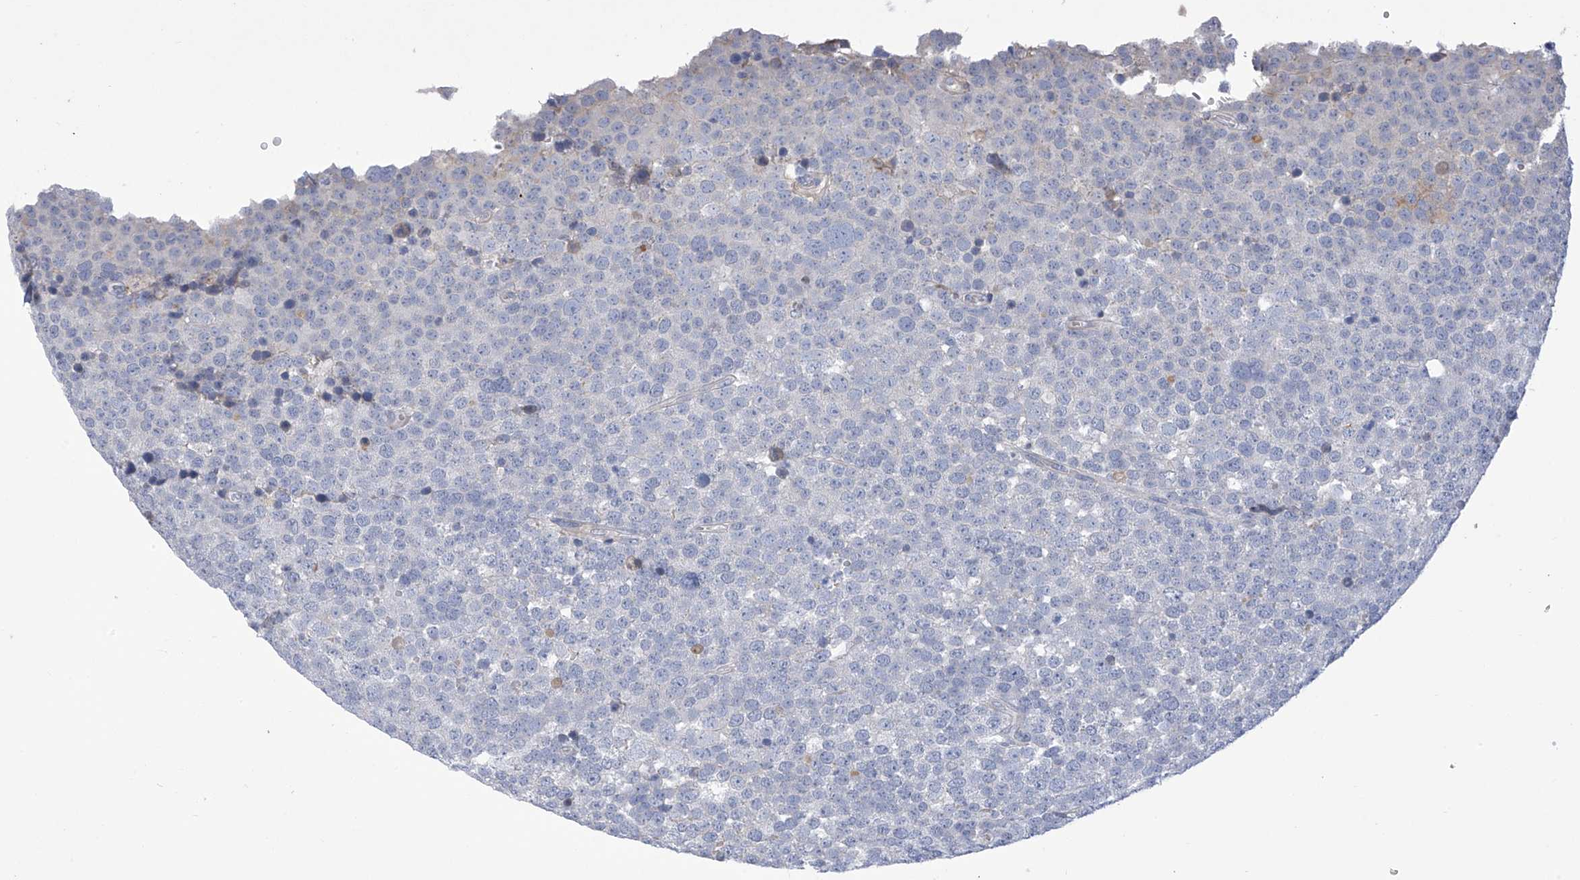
{"staining": {"intensity": "negative", "quantity": "none", "location": "none"}, "tissue": "testis cancer", "cell_type": "Tumor cells", "image_type": "cancer", "snomed": [{"axis": "morphology", "description": "Seminoma, NOS"}, {"axis": "topography", "description": "Testis"}], "caption": "This photomicrograph is of testis cancer (seminoma) stained with immunohistochemistry to label a protein in brown with the nuclei are counter-stained blue. There is no positivity in tumor cells.", "gene": "SLCO4A1", "patient": {"sex": "male", "age": 71}}